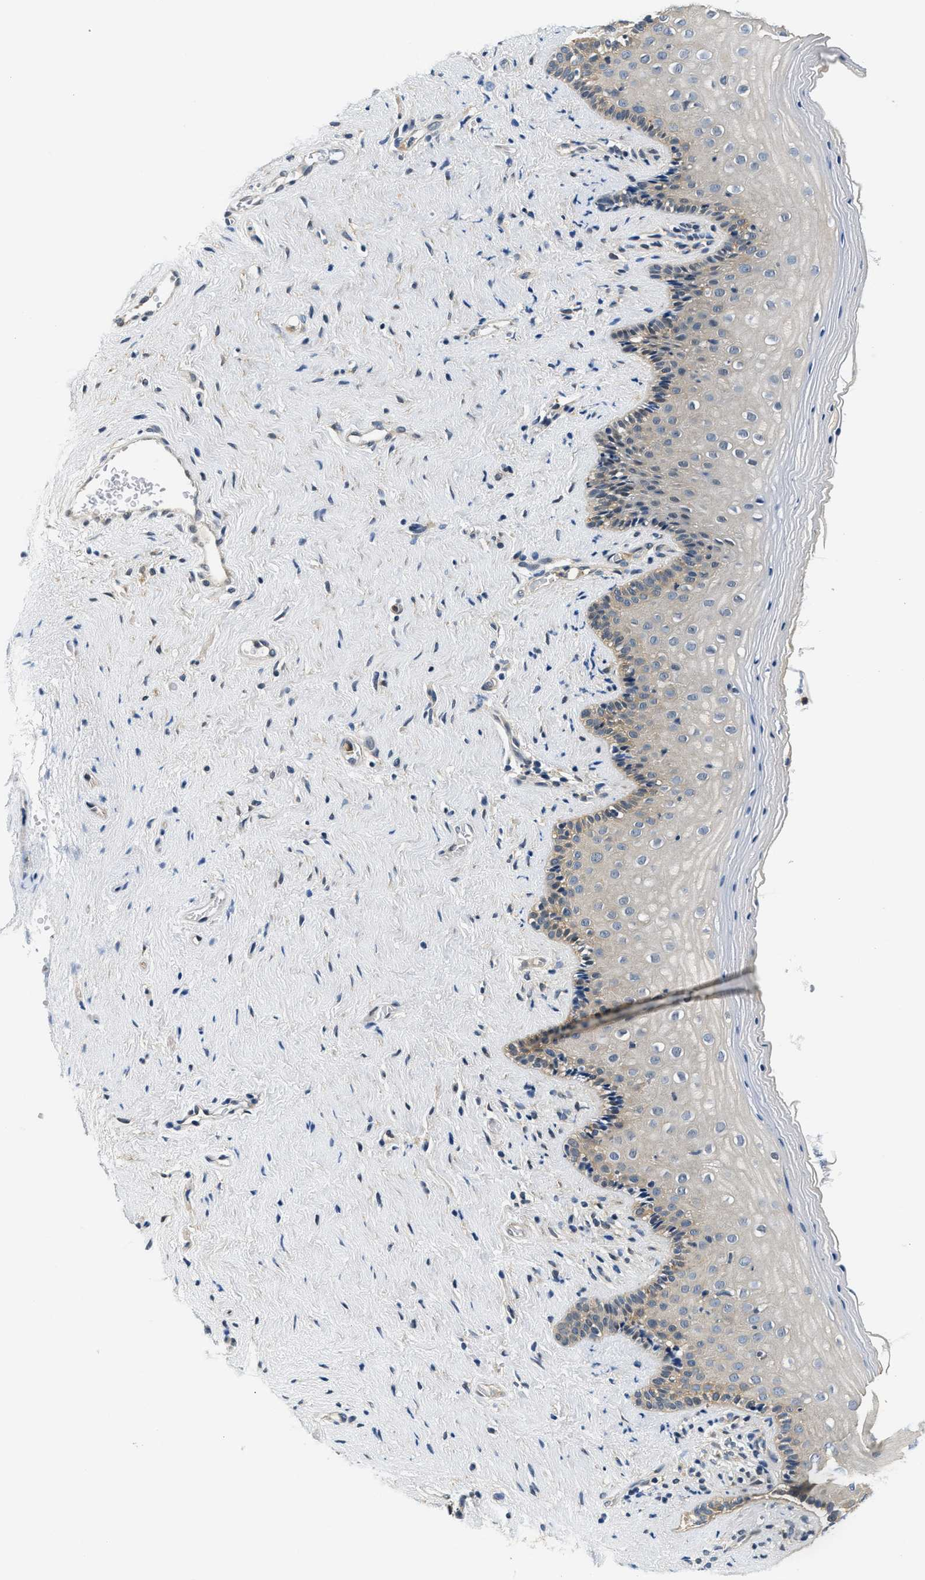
{"staining": {"intensity": "weak", "quantity": "25%-75%", "location": "cytoplasmic/membranous"}, "tissue": "vagina", "cell_type": "Squamous epithelial cells", "image_type": "normal", "snomed": [{"axis": "morphology", "description": "Normal tissue, NOS"}, {"axis": "topography", "description": "Vagina"}], "caption": "The photomicrograph displays staining of unremarkable vagina, revealing weak cytoplasmic/membranous protein expression (brown color) within squamous epithelial cells.", "gene": "SMAD4", "patient": {"sex": "female", "age": 44}}